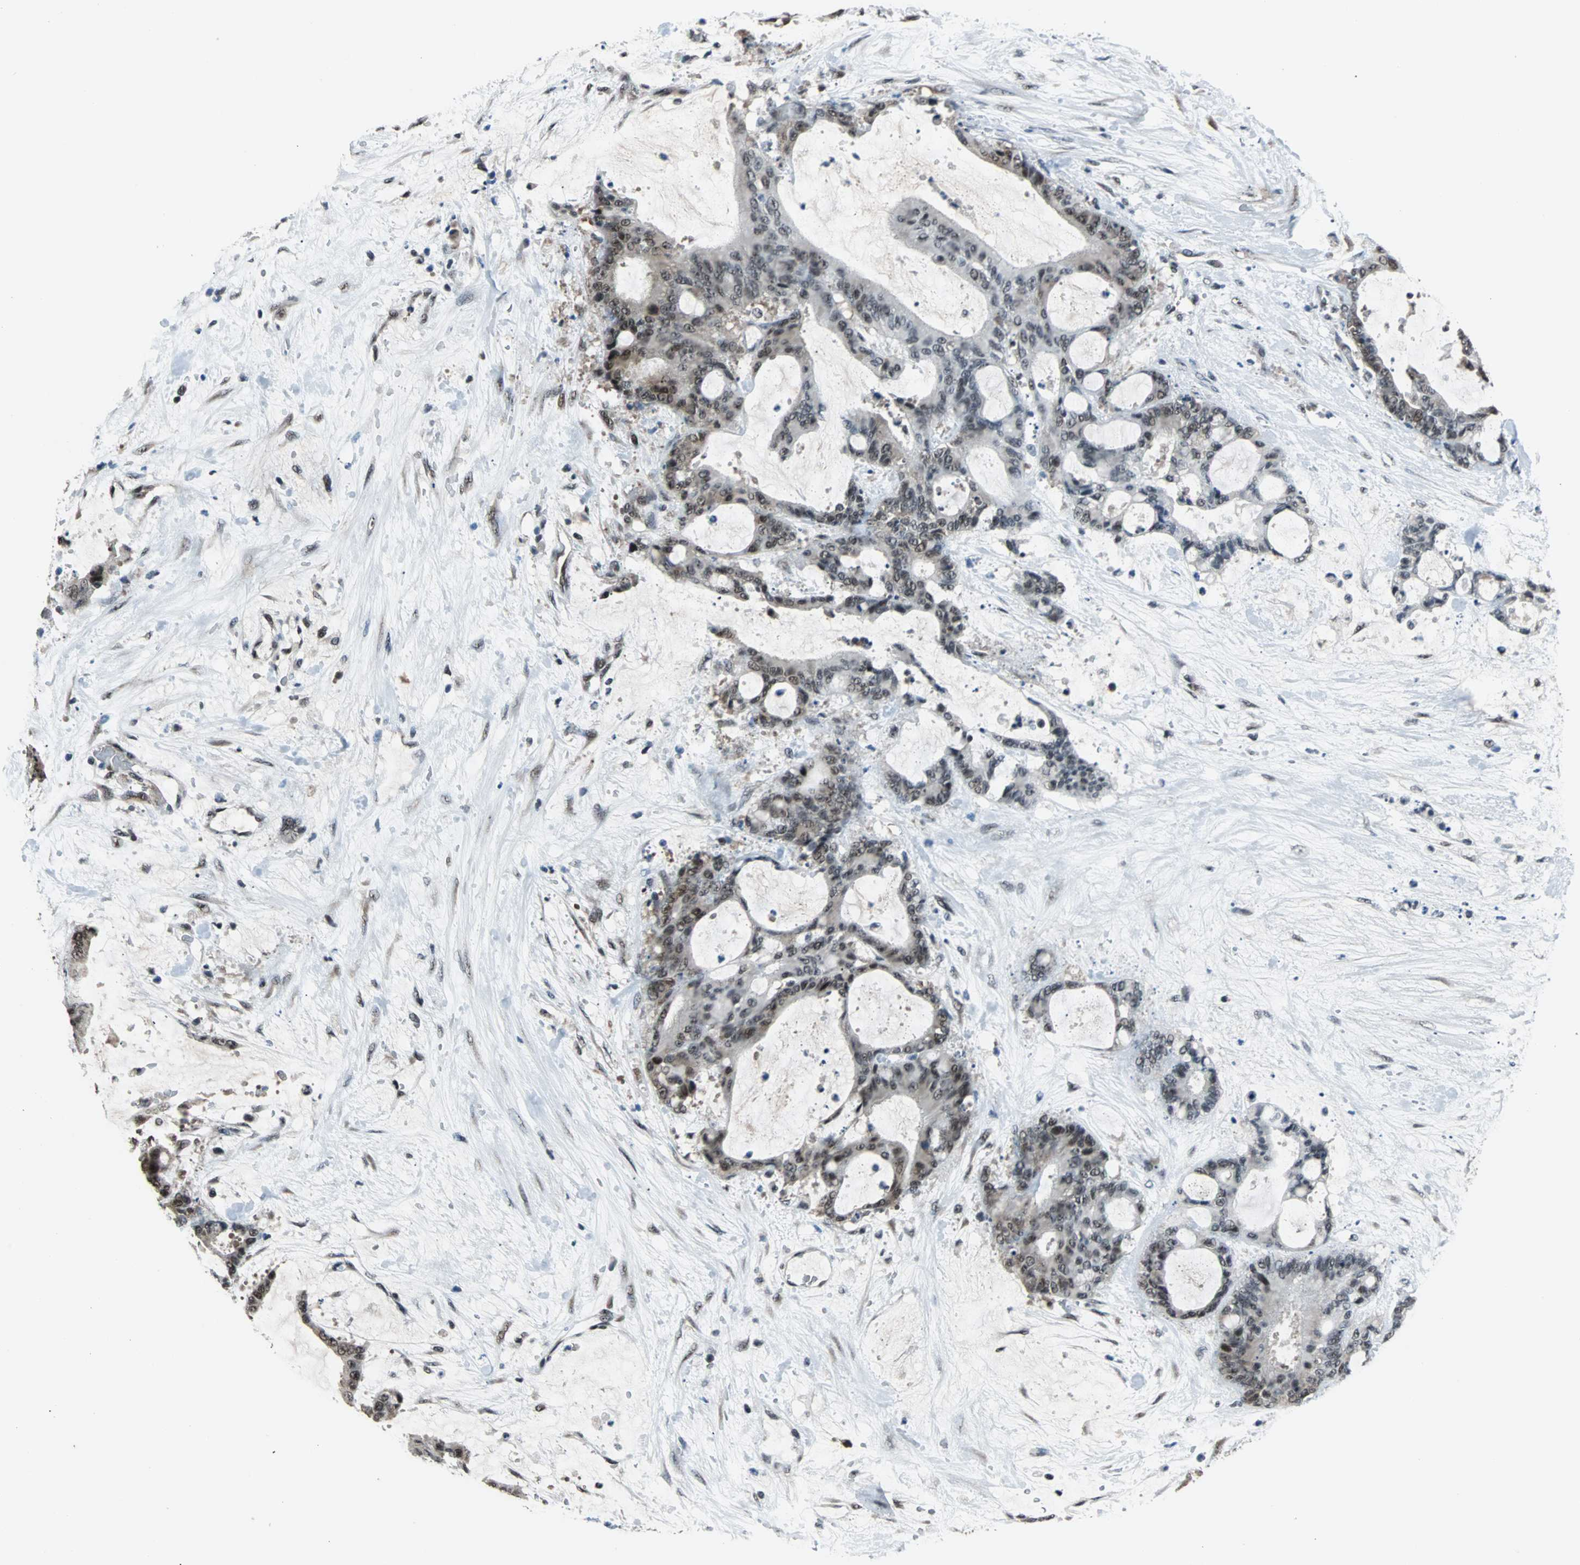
{"staining": {"intensity": "weak", "quantity": "<25%", "location": "nuclear"}, "tissue": "liver cancer", "cell_type": "Tumor cells", "image_type": "cancer", "snomed": [{"axis": "morphology", "description": "Cholangiocarcinoma"}, {"axis": "topography", "description": "Liver"}], "caption": "Cholangiocarcinoma (liver) stained for a protein using immunohistochemistry (IHC) exhibits no staining tumor cells.", "gene": "USP28", "patient": {"sex": "female", "age": 73}}